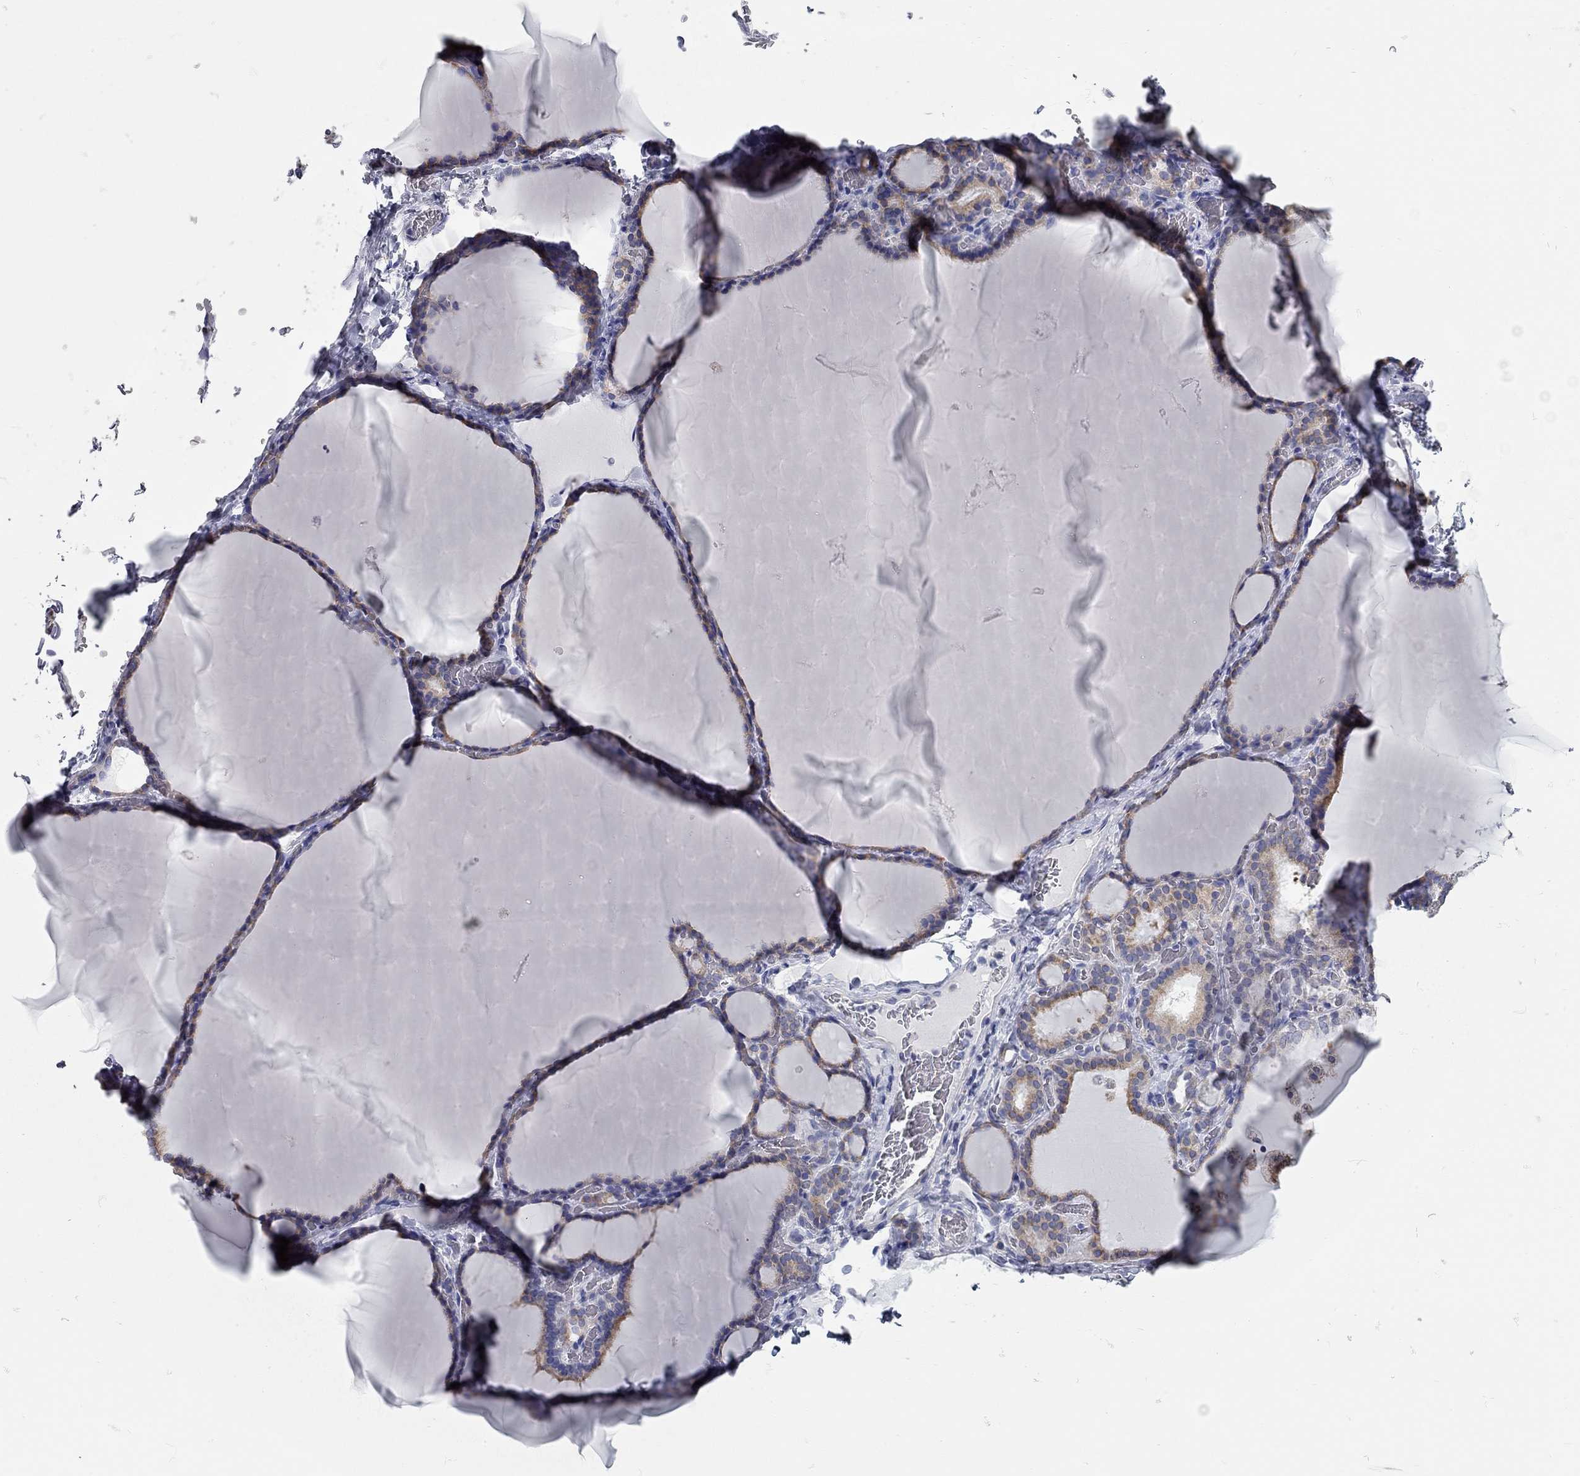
{"staining": {"intensity": "moderate", "quantity": ">75%", "location": "cytoplasmic/membranous"}, "tissue": "thyroid gland", "cell_type": "Glandular cells", "image_type": "normal", "snomed": [{"axis": "morphology", "description": "Normal tissue, NOS"}, {"axis": "morphology", "description": "Hyperplasia, NOS"}, {"axis": "topography", "description": "Thyroid gland"}], "caption": "This image shows immunohistochemistry staining of normal human thyroid gland, with medium moderate cytoplasmic/membranous positivity in about >75% of glandular cells.", "gene": "XAGE2", "patient": {"sex": "female", "age": 27}}